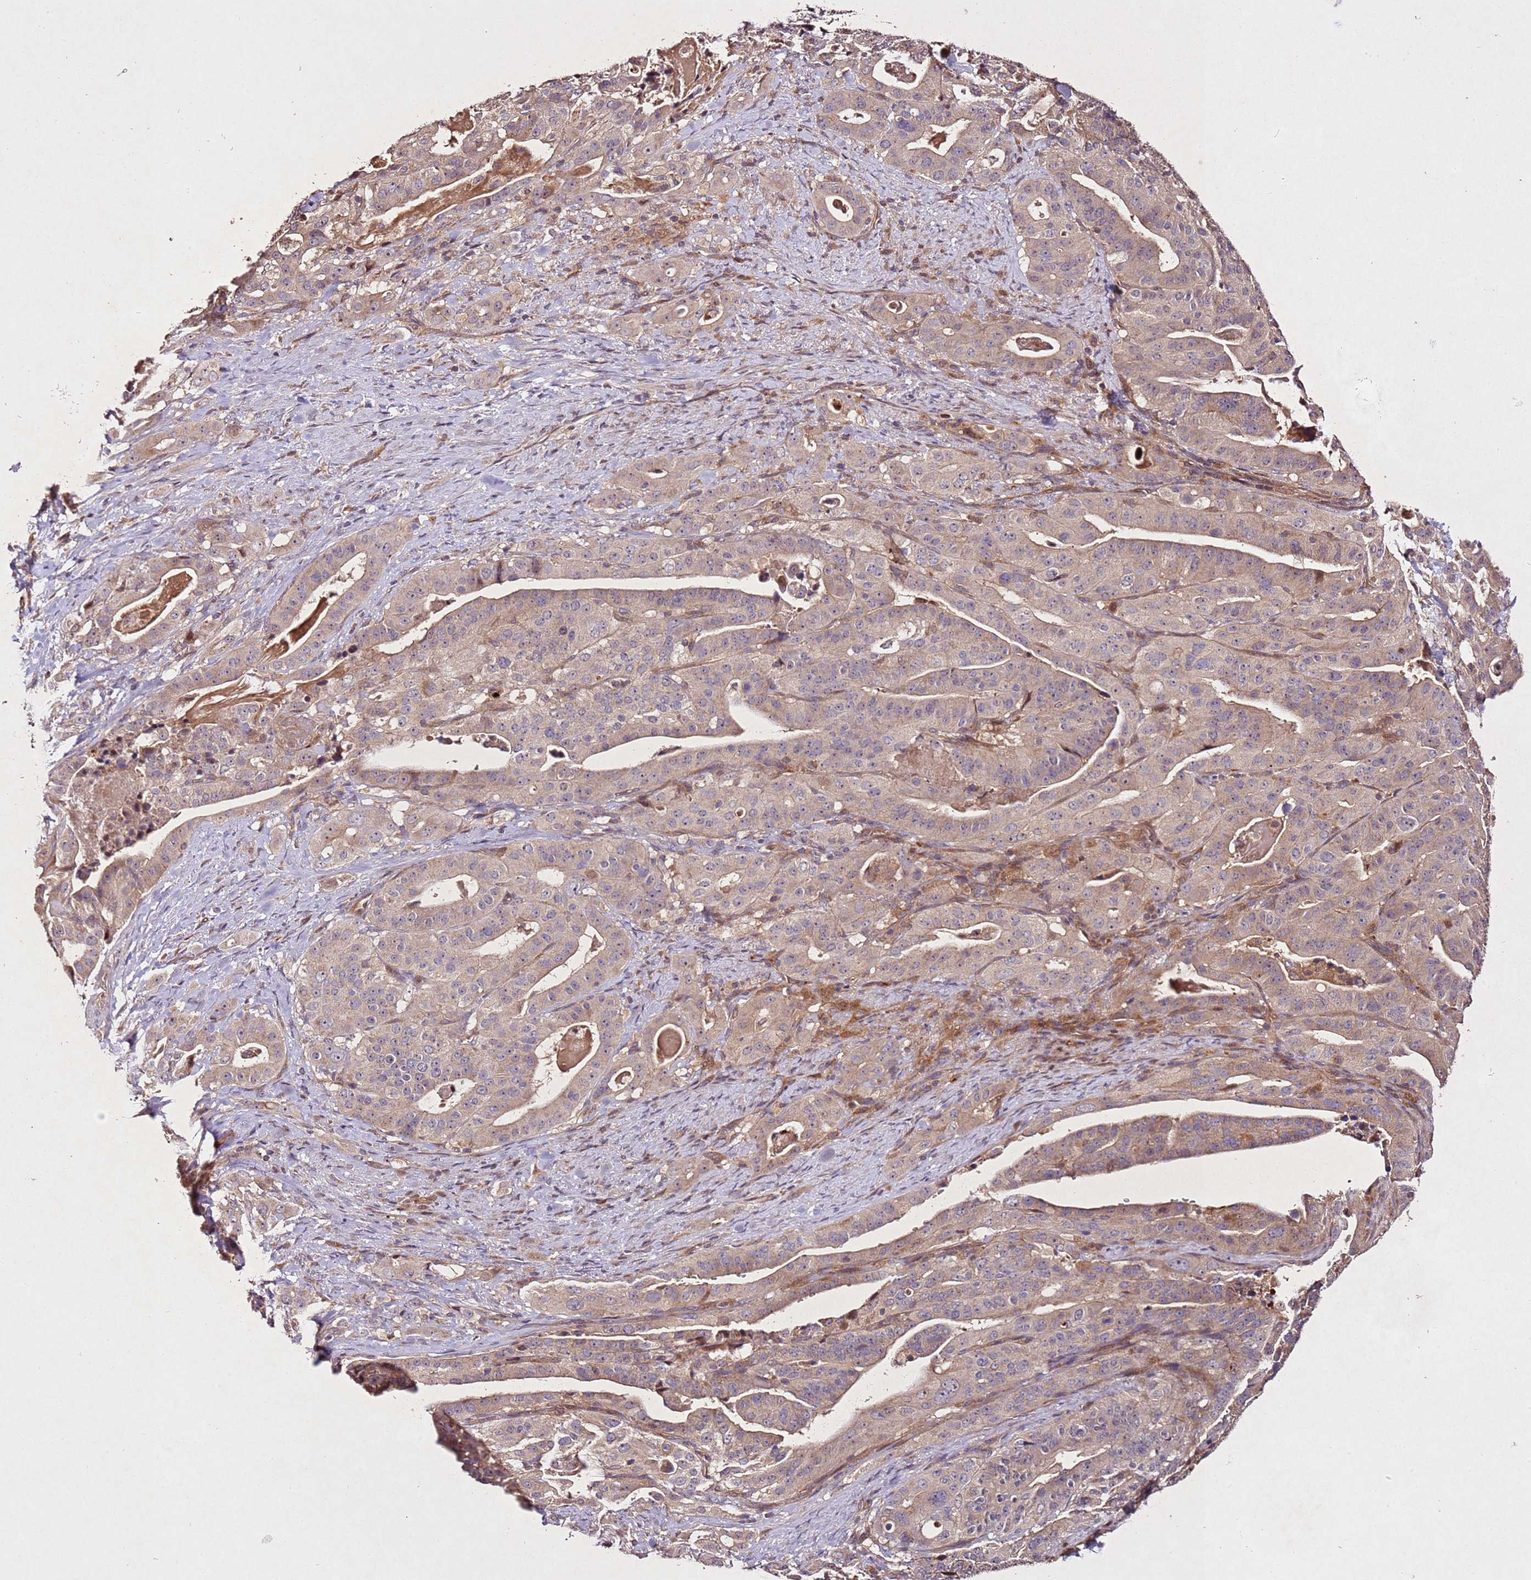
{"staining": {"intensity": "weak", "quantity": ">75%", "location": "cytoplasmic/membranous"}, "tissue": "stomach cancer", "cell_type": "Tumor cells", "image_type": "cancer", "snomed": [{"axis": "morphology", "description": "Adenocarcinoma, NOS"}, {"axis": "topography", "description": "Stomach"}], "caption": "Stomach cancer (adenocarcinoma) tissue displays weak cytoplasmic/membranous positivity in about >75% of tumor cells (DAB IHC, brown staining for protein, blue staining for nuclei).", "gene": "PTMA", "patient": {"sex": "male", "age": 48}}